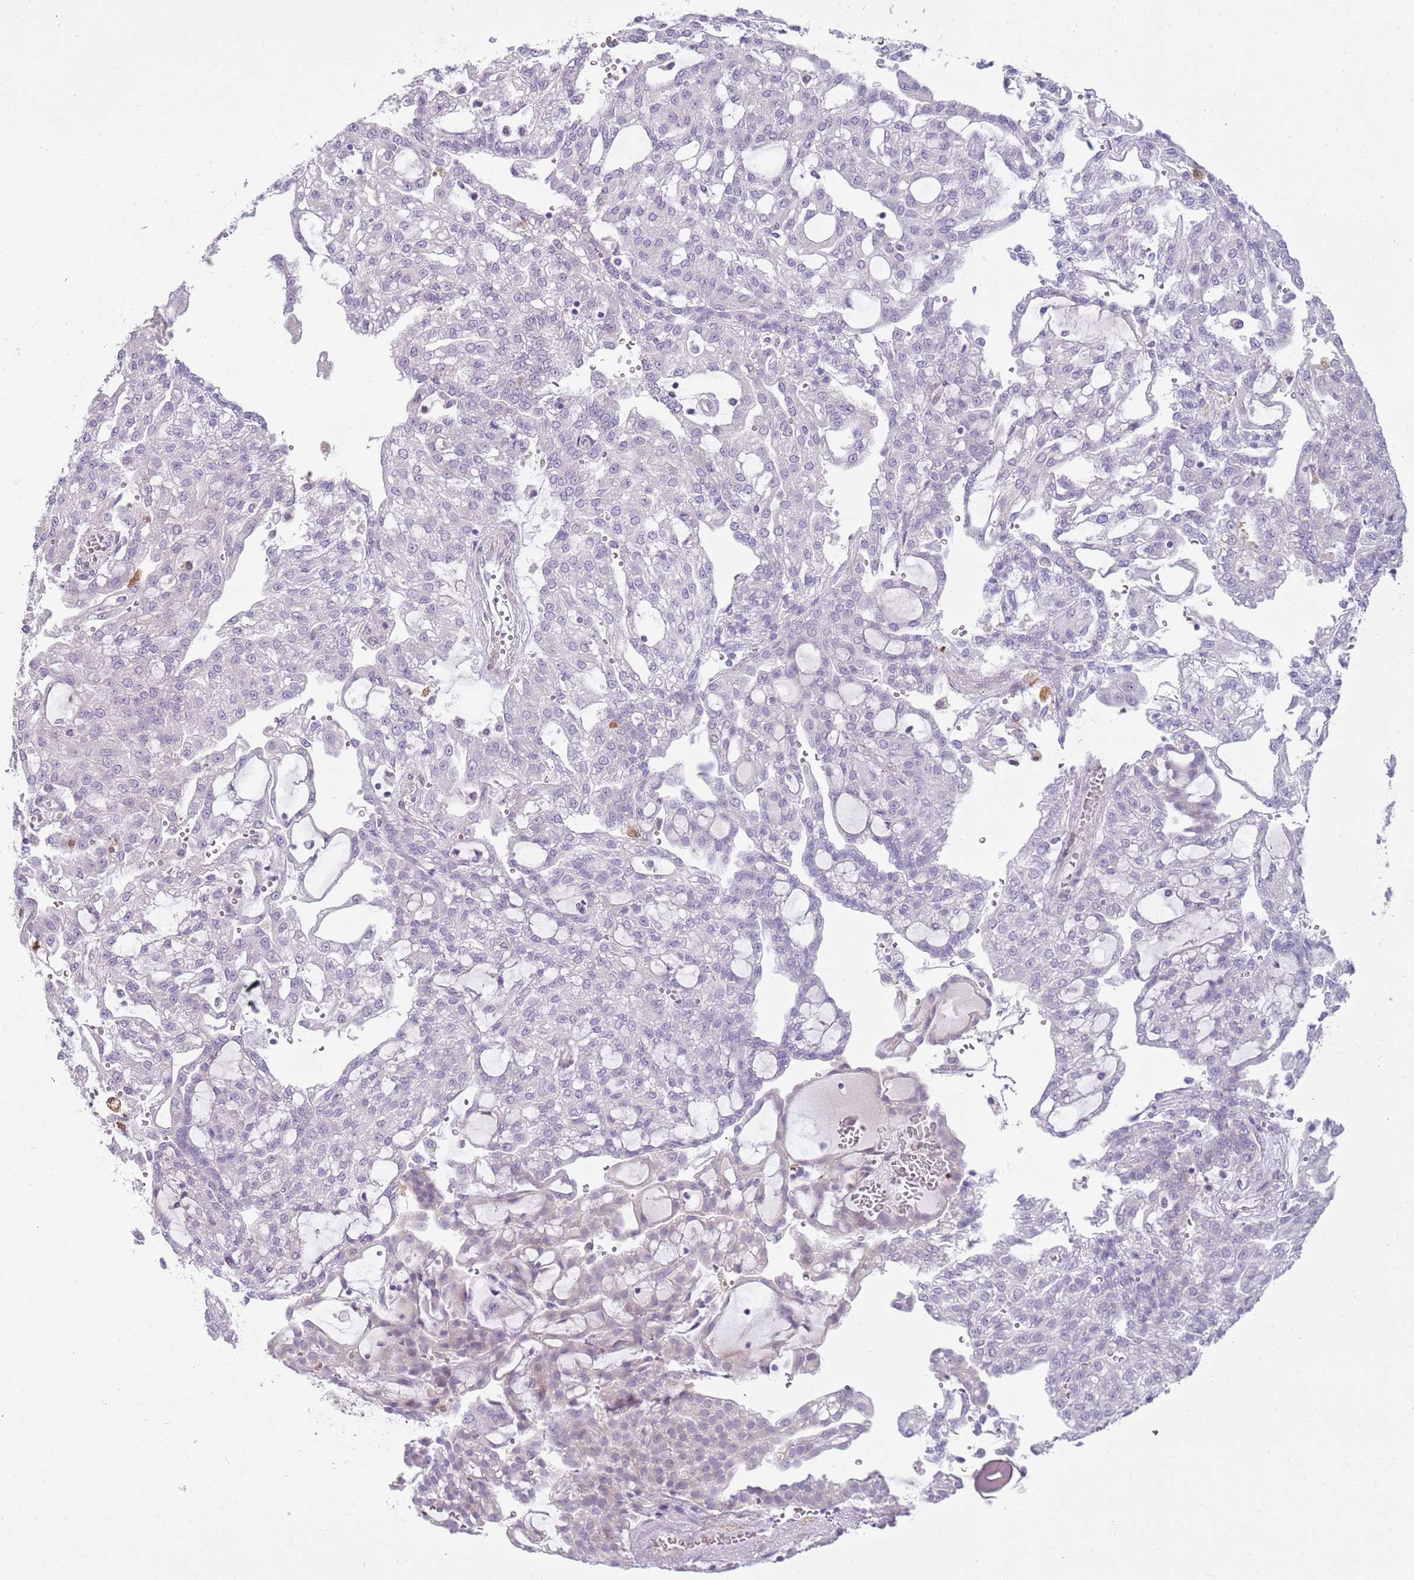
{"staining": {"intensity": "negative", "quantity": "none", "location": "none"}, "tissue": "renal cancer", "cell_type": "Tumor cells", "image_type": "cancer", "snomed": [{"axis": "morphology", "description": "Adenocarcinoma, NOS"}, {"axis": "topography", "description": "Kidney"}], "caption": "Human renal cancer stained for a protein using immunohistochemistry exhibits no expression in tumor cells.", "gene": "DIPK1C", "patient": {"sex": "male", "age": 63}}